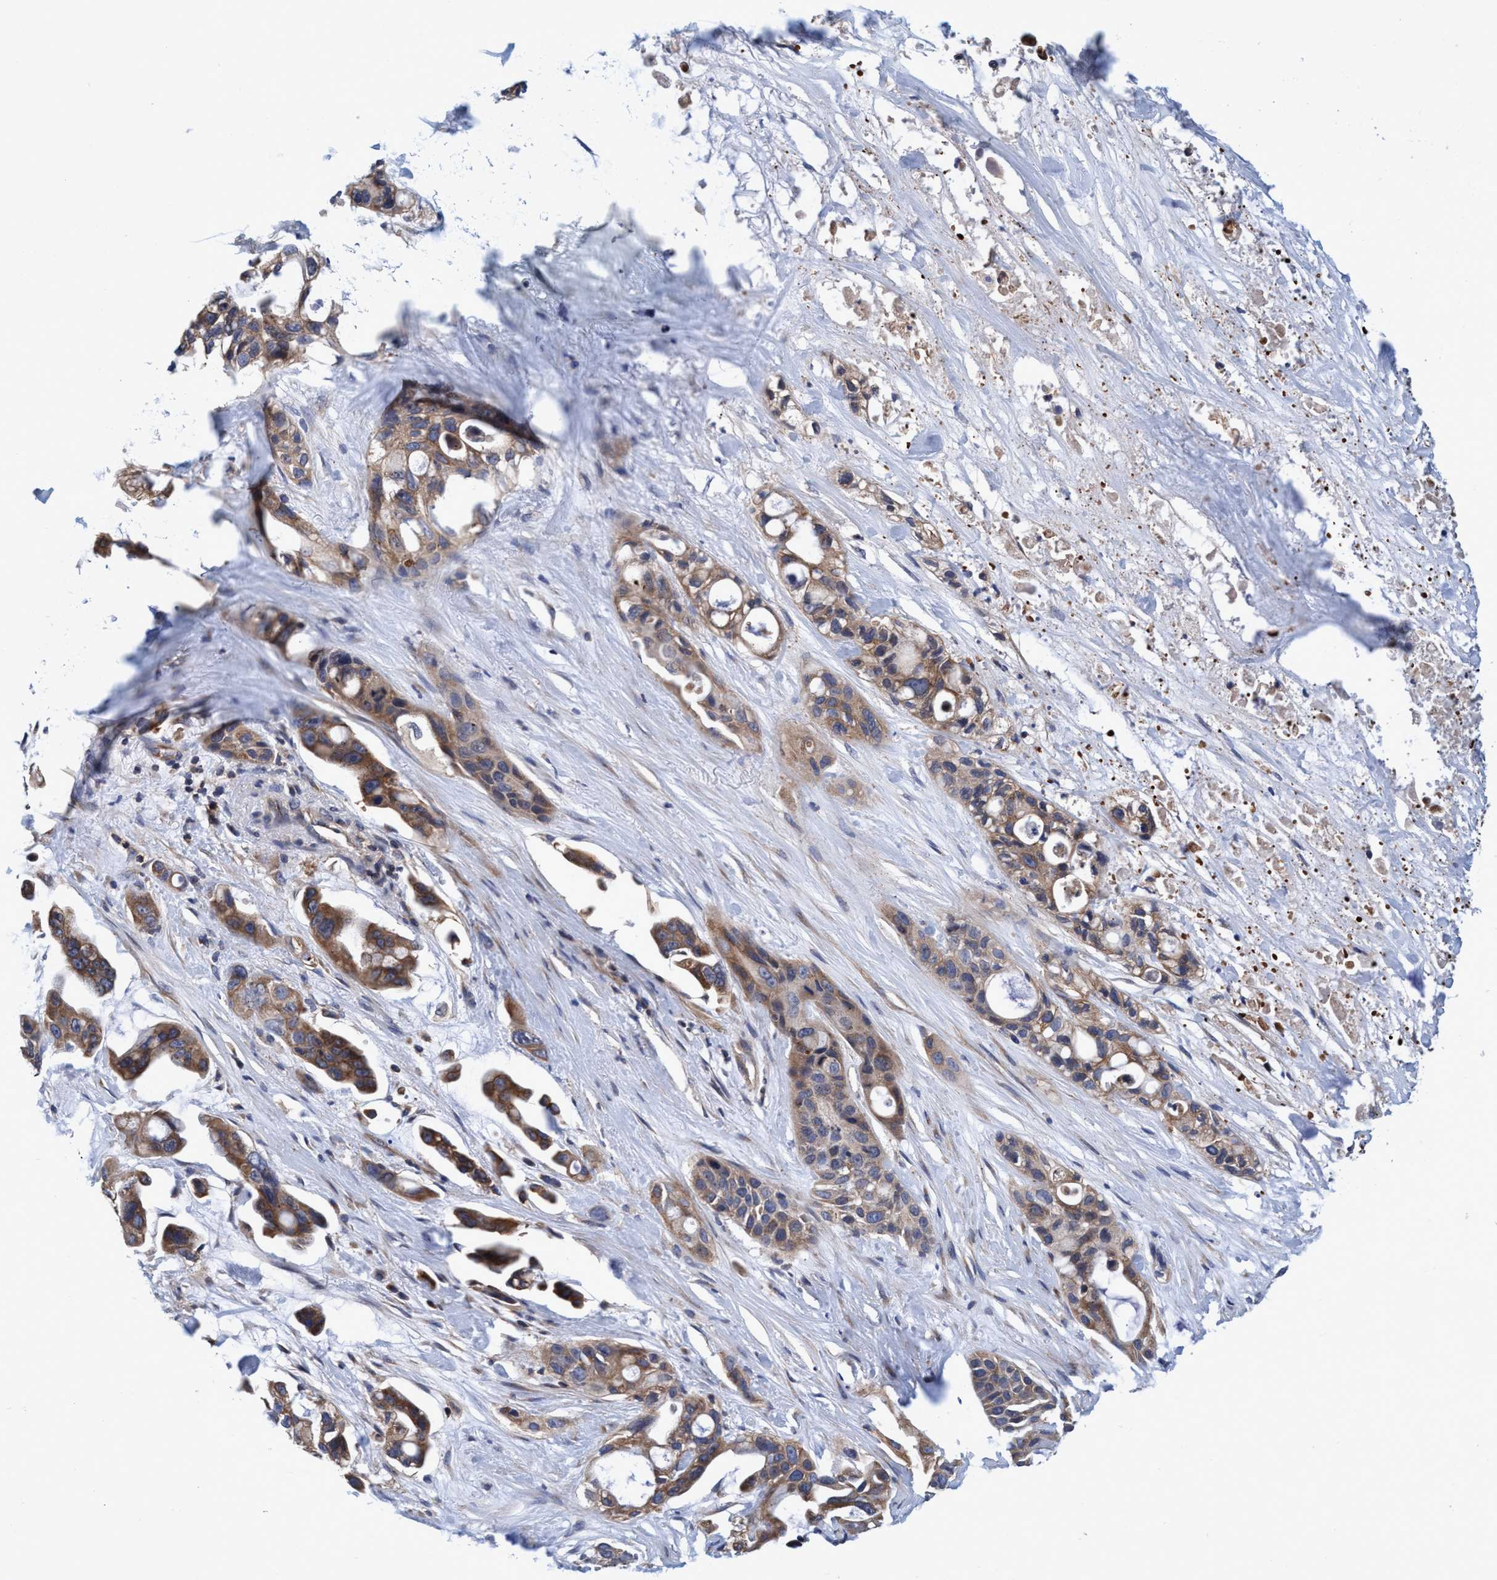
{"staining": {"intensity": "moderate", "quantity": ">75%", "location": "cytoplasmic/membranous"}, "tissue": "pancreatic cancer", "cell_type": "Tumor cells", "image_type": "cancer", "snomed": [{"axis": "morphology", "description": "Adenocarcinoma, NOS"}, {"axis": "topography", "description": "Pancreas"}], "caption": "Pancreatic adenocarcinoma stained with DAB (3,3'-diaminobenzidine) immunohistochemistry (IHC) shows medium levels of moderate cytoplasmic/membranous staining in about >75% of tumor cells.", "gene": "CALCOCO2", "patient": {"sex": "male", "age": 53}}